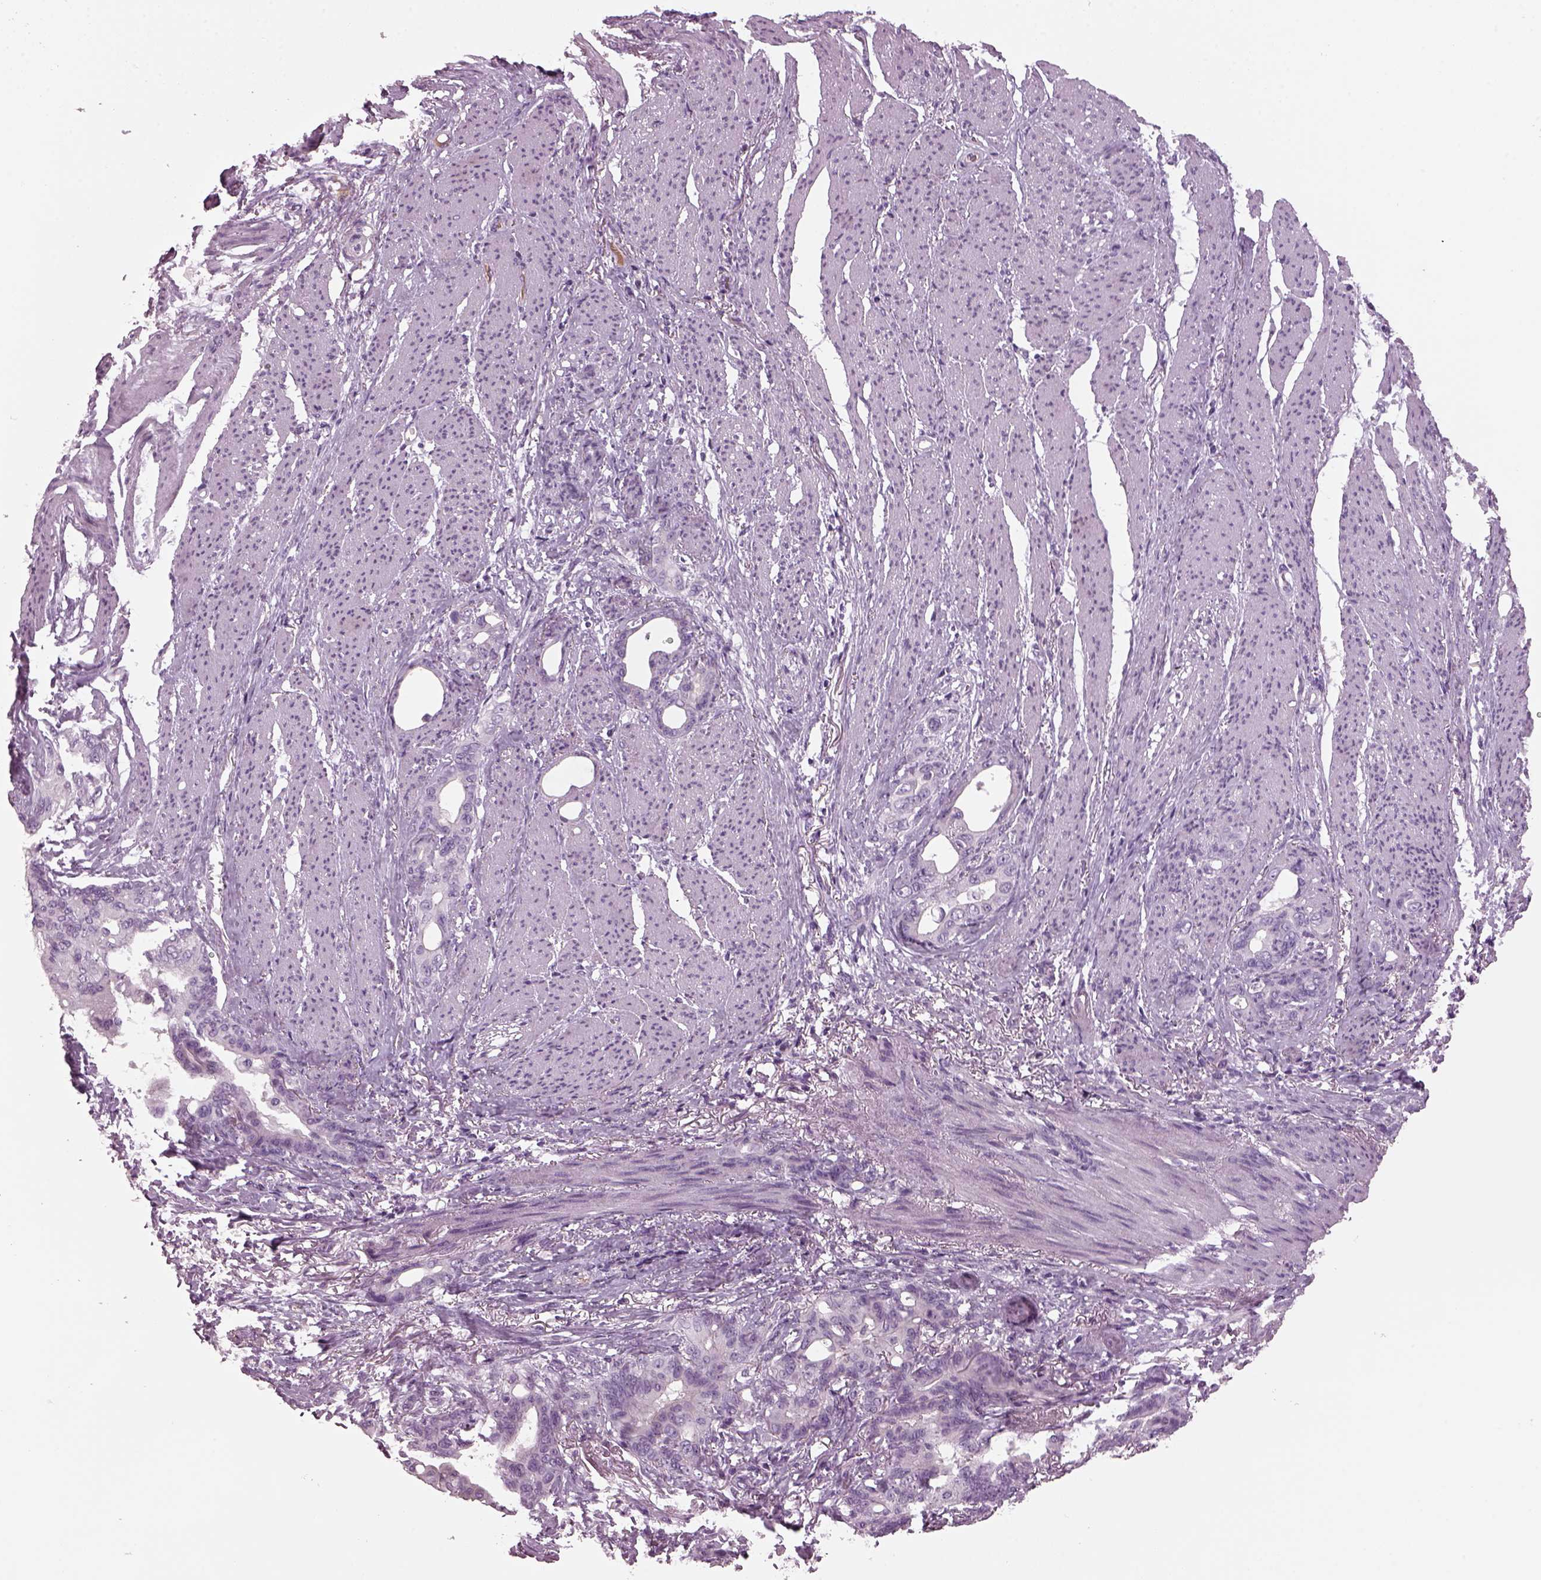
{"staining": {"intensity": "negative", "quantity": "none", "location": "none"}, "tissue": "stomach cancer", "cell_type": "Tumor cells", "image_type": "cancer", "snomed": [{"axis": "morphology", "description": "Normal tissue, NOS"}, {"axis": "morphology", "description": "Adenocarcinoma, NOS"}, {"axis": "topography", "description": "Esophagus"}, {"axis": "topography", "description": "Stomach, upper"}], "caption": "This is an immunohistochemistry (IHC) micrograph of human stomach cancer (adenocarcinoma). There is no staining in tumor cells.", "gene": "DPYSL5", "patient": {"sex": "male", "age": 62}}